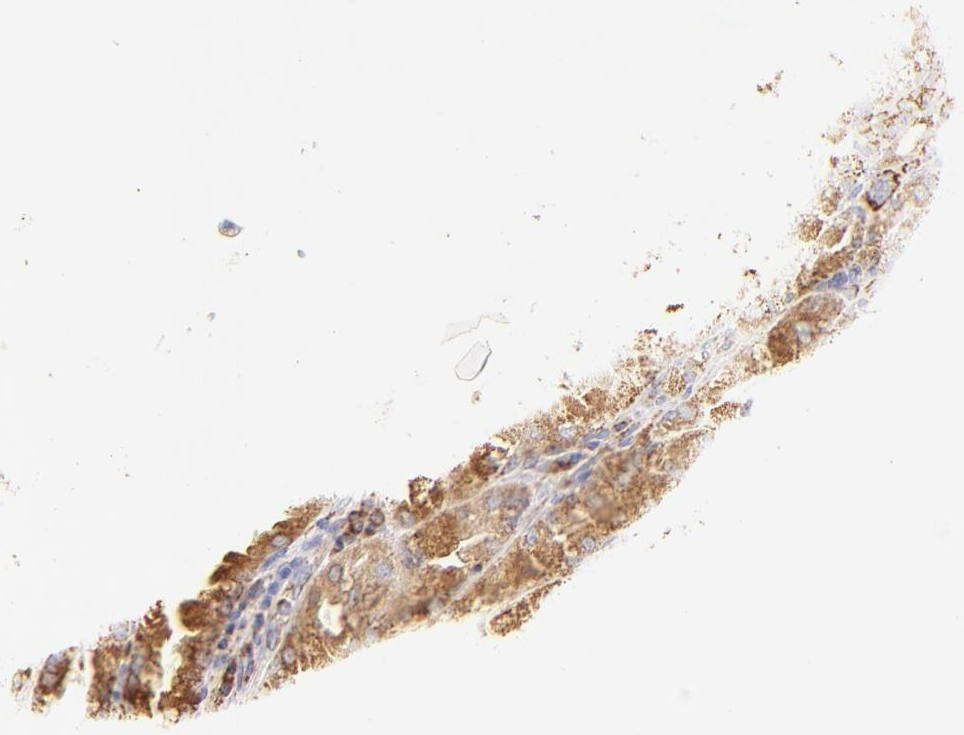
{"staining": {"intensity": "strong", "quantity": ">75%", "location": "cytoplasmic/membranous"}, "tissue": "stomach cancer", "cell_type": "Tumor cells", "image_type": "cancer", "snomed": [{"axis": "morphology", "description": "Adenocarcinoma, NOS"}, {"axis": "topography", "description": "Stomach, upper"}], "caption": "A brown stain labels strong cytoplasmic/membranous positivity of a protein in stomach cancer tumor cells.", "gene": "ECH1", "patient": {"sex": "male", "age": 71}}